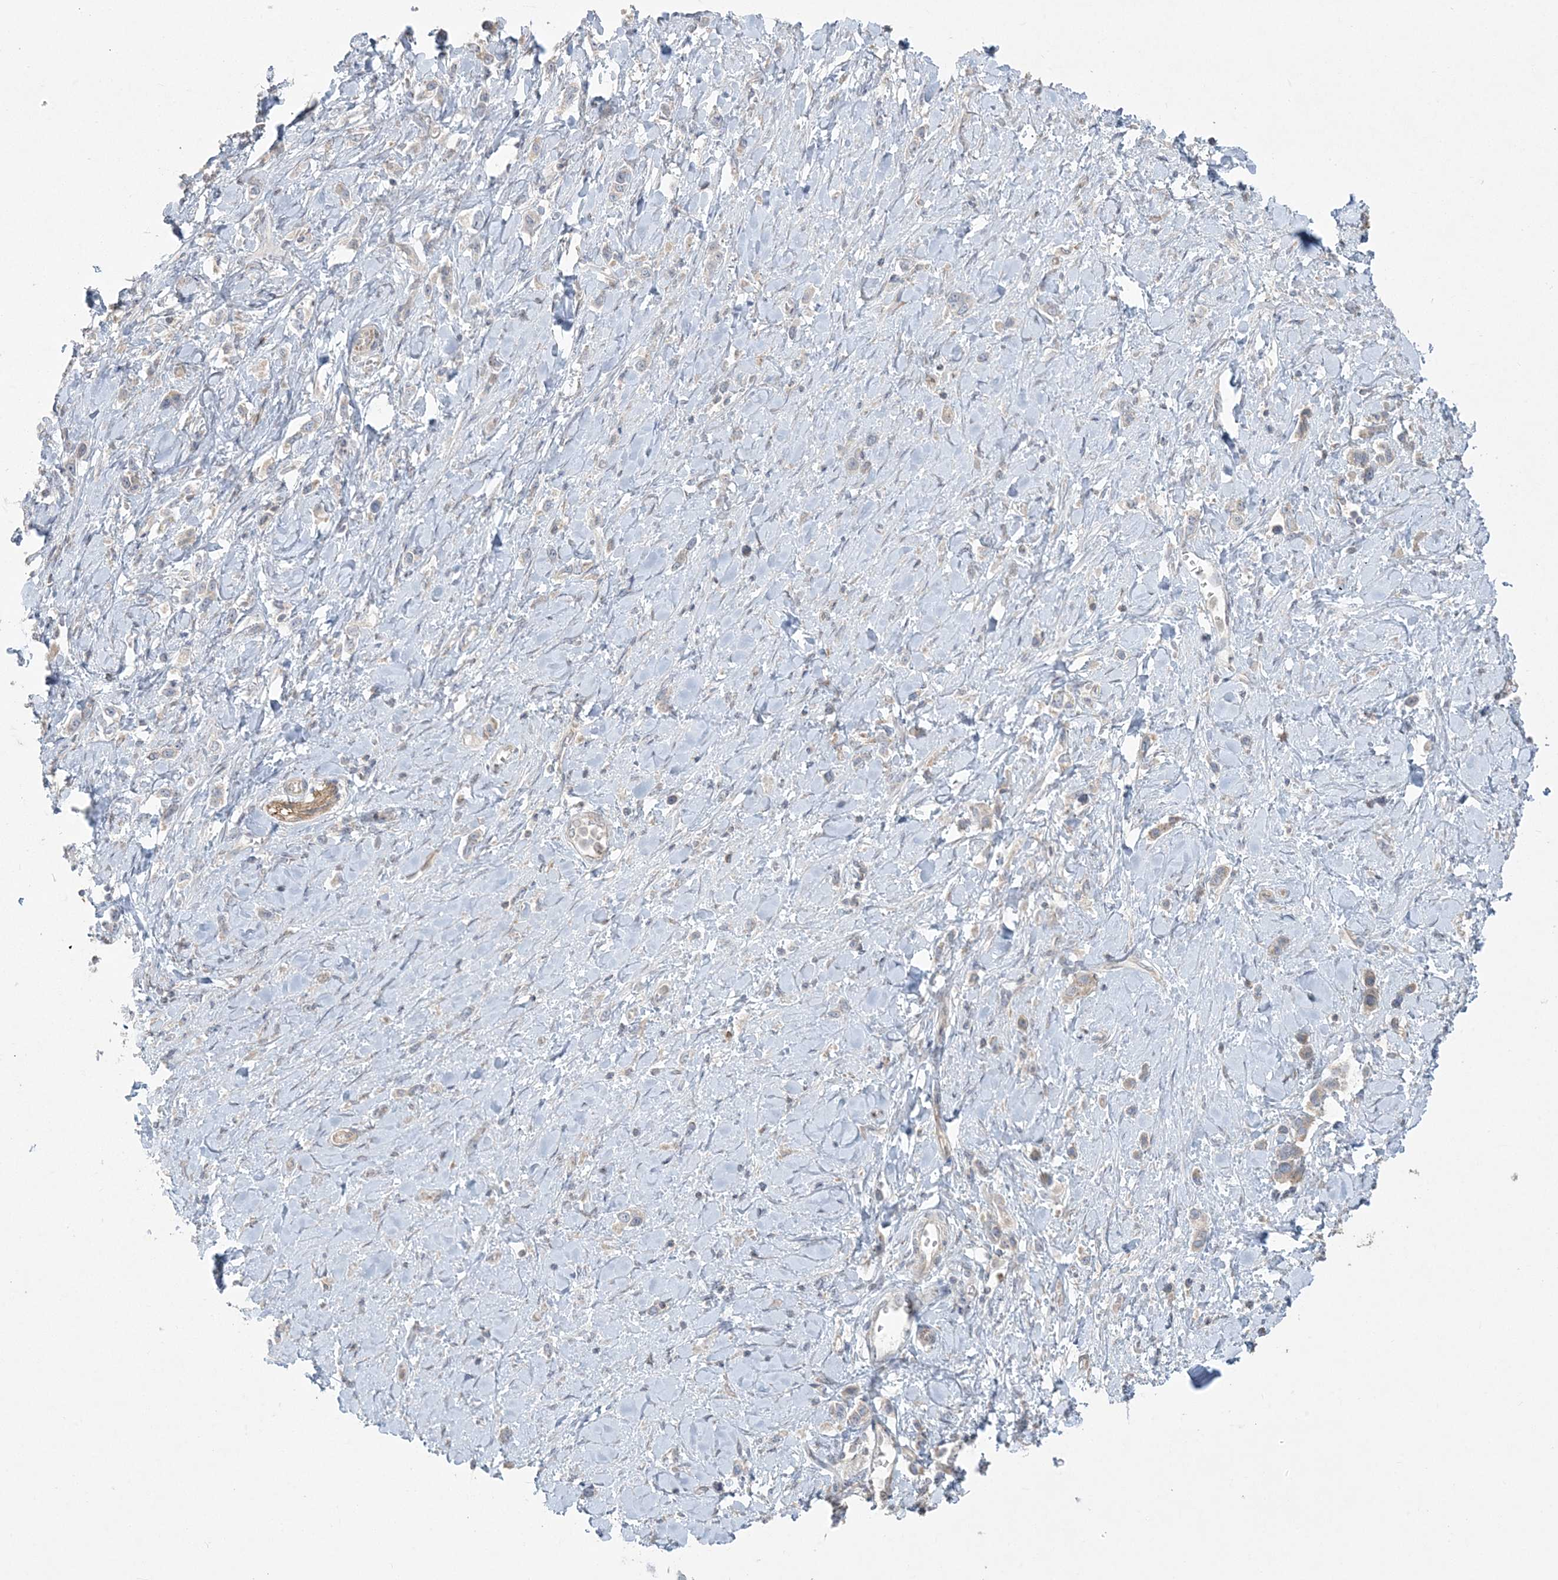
{"staining": {"intensity": "weak", "quantity": "25%-75%", "location": "cytoplasmic/membranous"}, "tissue": "stomach cancer", "cell_type": "Tumor cells", "image_type": "cancer", "snomed": [{"axis": "morphology", "description": "Normal tissue, NOS"}, {"axis": "morphology", "description": "Adenocarcinoma, NOS"}, {"axis": "topography", "description": "Stomach, upper"}, {"axis": "topography", "description": "Stomach"}], "caption": "Stomach adenocarcinoma stained for a protein shows weak cytoplasmic/membranous positivity in tumor cells.", "gene": "ZC3H6", "patient": {"sex": "female", "age": 65}}